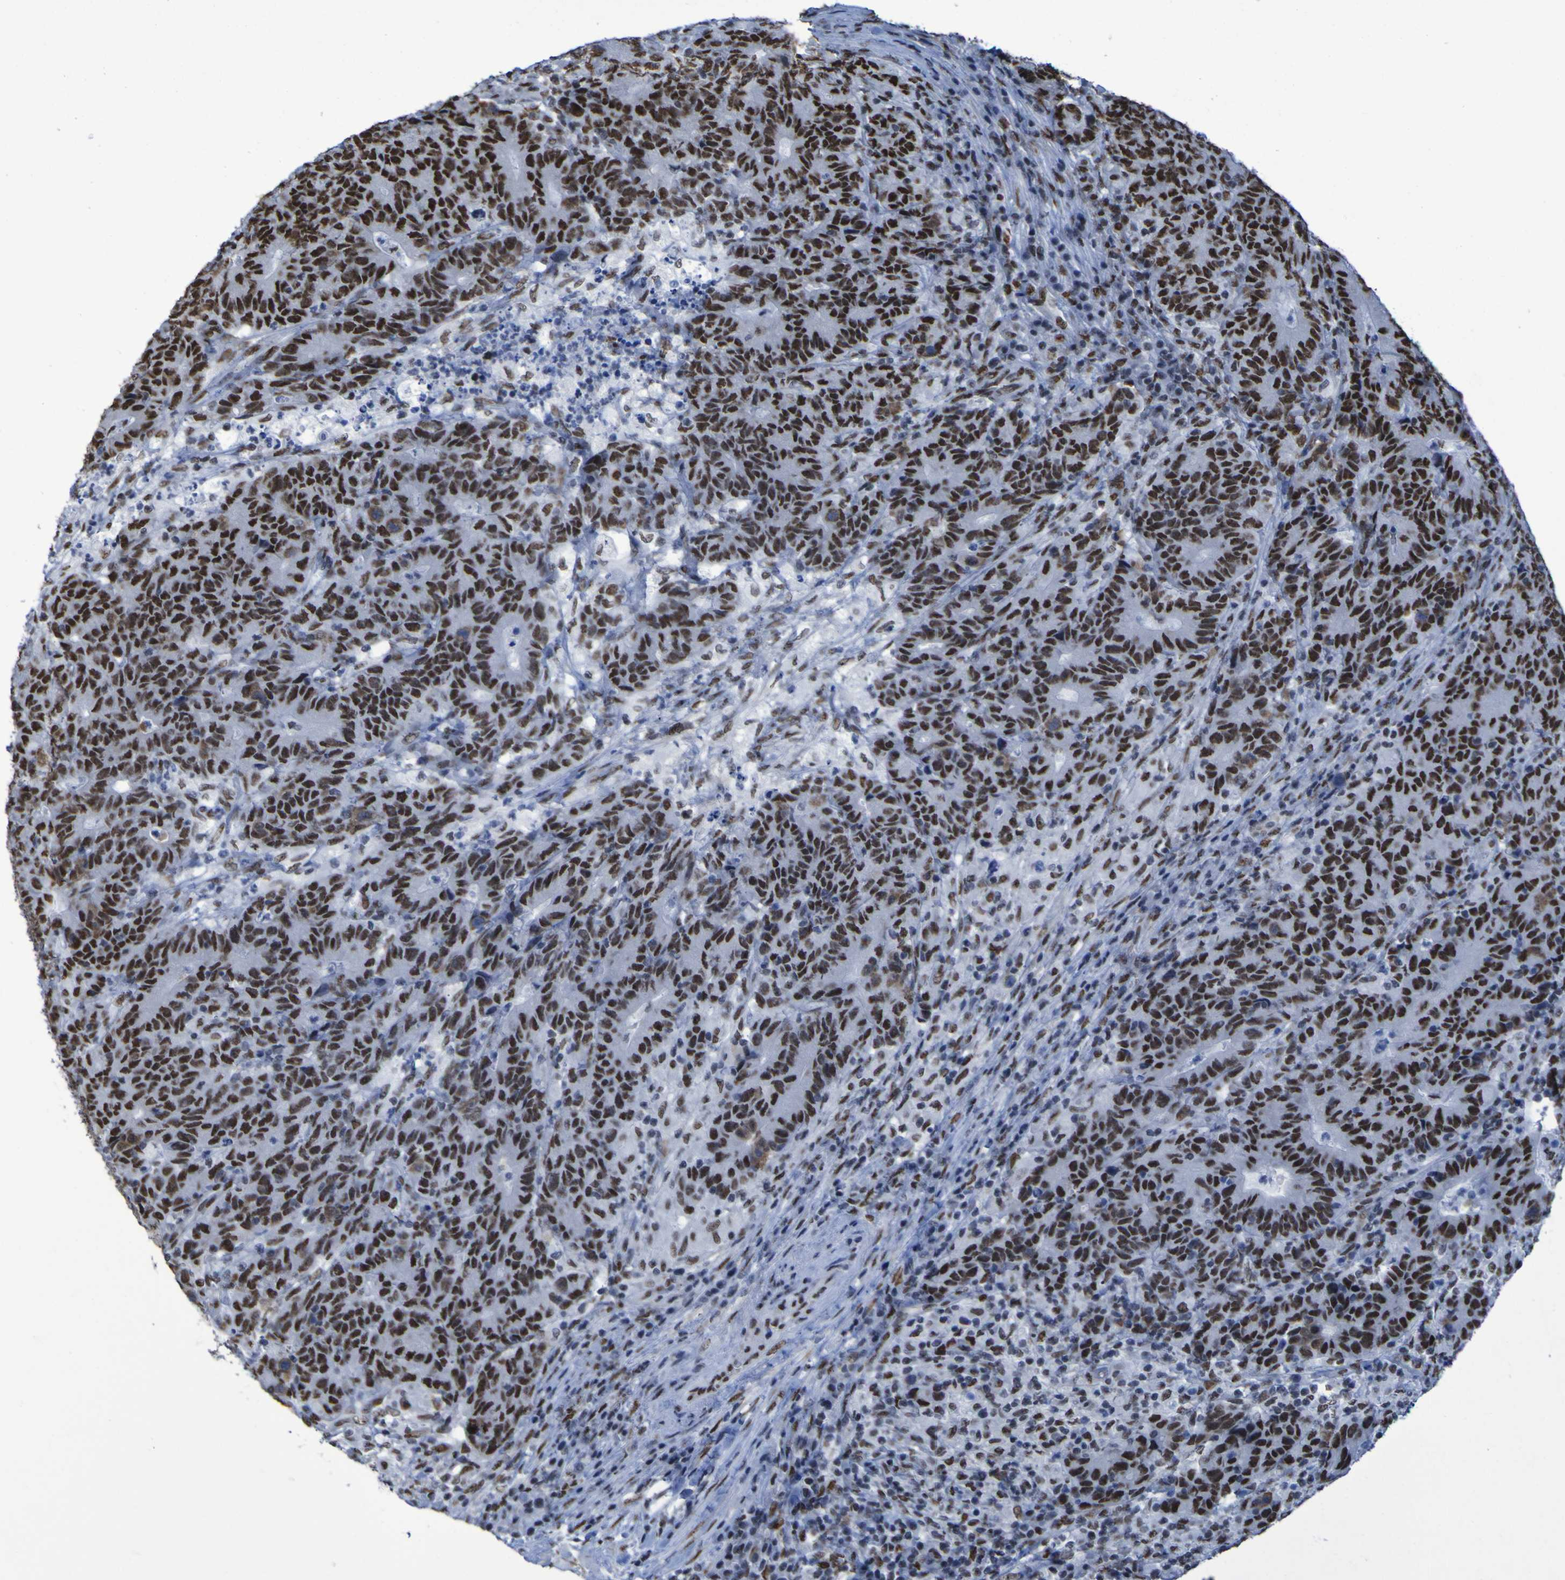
{"staining": {"intensity": "strong", "quantity": ">75%", "location": "nuclear"}, "tissue": "colorectal cancer", "cell_type": "Tumor cells", "image_type": "cancer", "snomed": [{"axis": "morphology", "description": "Normal tissue, NOS"}, {"axis": "morphology", "description": "Adenocarcinoma, NOS"}, {"axis": "topography", "description": "Colon"}], "caption": "A high-resolution photomicrograph shows immunohistochemistry staining of colorectal adenocarcinoma, which reveals strong nuclear expression in approximately >75% of tumor cells.", "gene": "HNRNPR", "patient": {"sex": "female", "age": 75}}